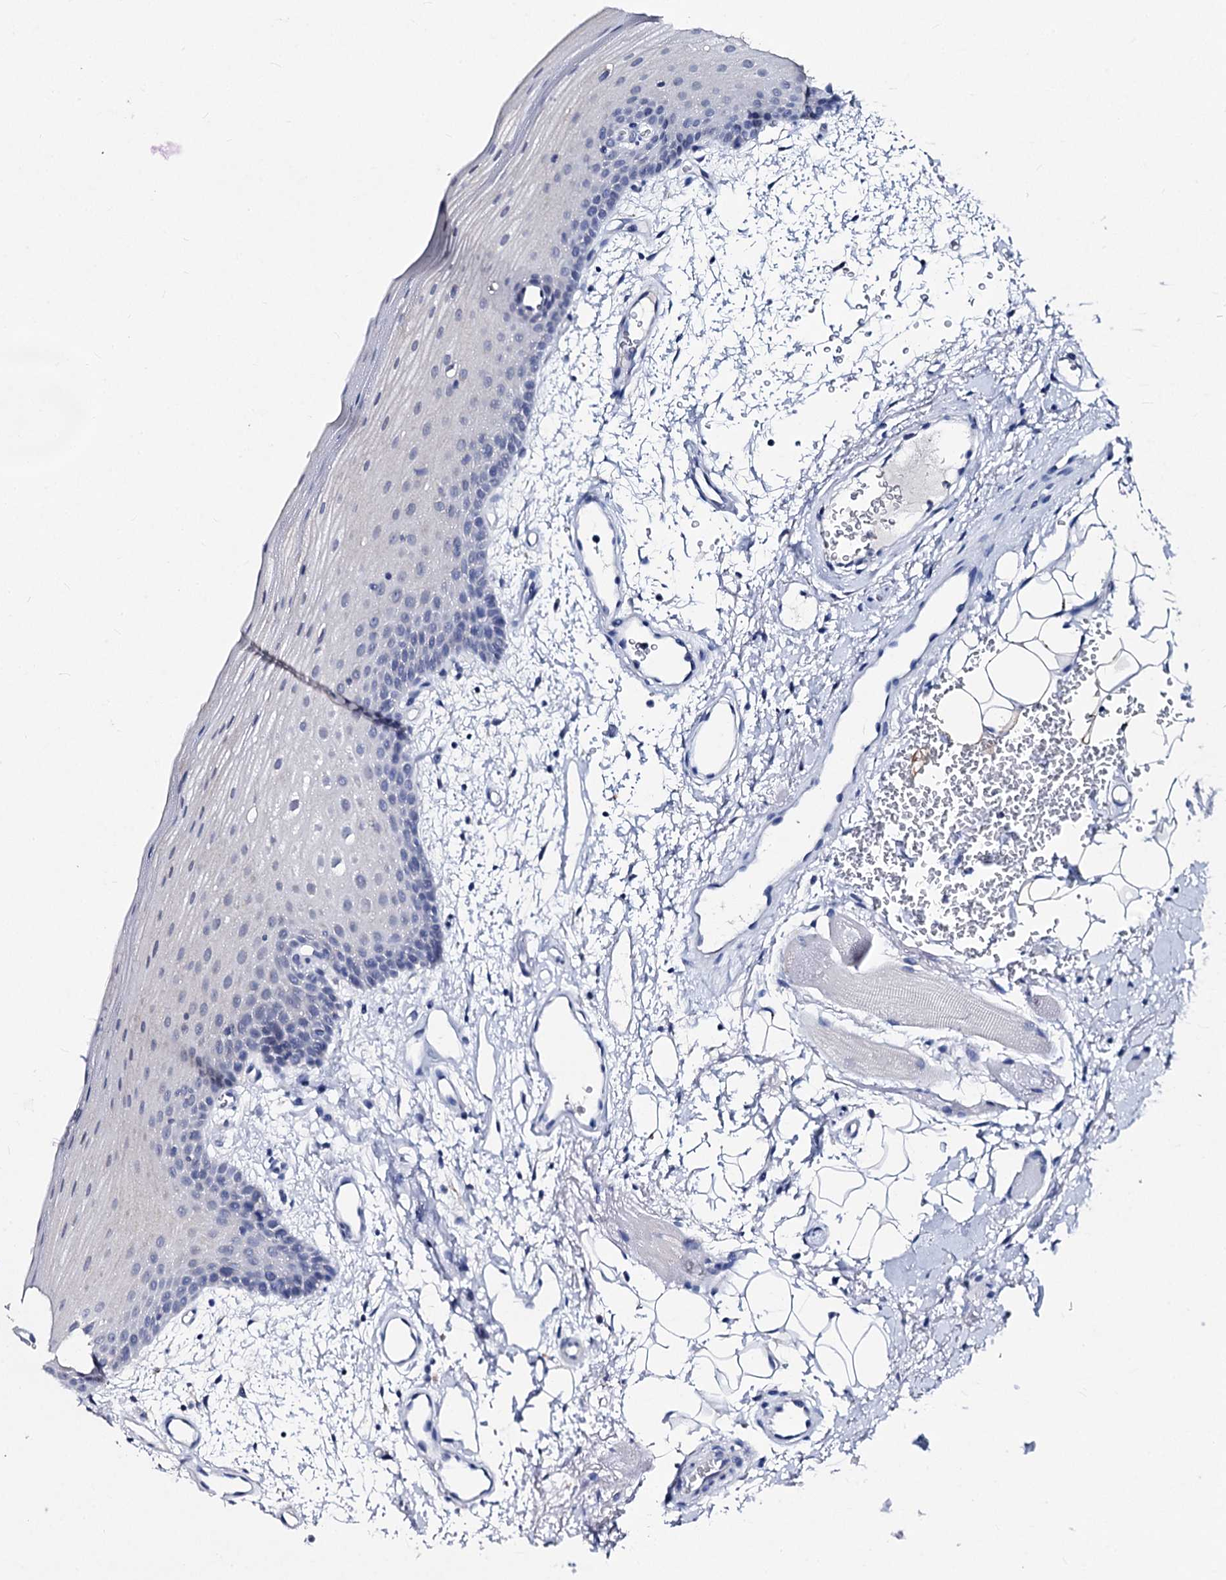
{"staining": {"intensity": "negative", "quantity": "none", "location": "none"}, "tissue": "oral mucosa", "cell_type": "Squamous epithelial cells", "image_type": "normal", "snomed": [{"axis": "morphology", "description": "Normal tissue, NOS"}, {"axis": "topography", "description": "Oral tissue"}], "caption": "High power microscopy histopathology image of an immunohistochemistry micrograph of unremarkable oral mucosa, revealing no significant expression in squamous epithelial cells.", "gene": "BCL2L2", "patient": {"sex": "male", "age": 68}}